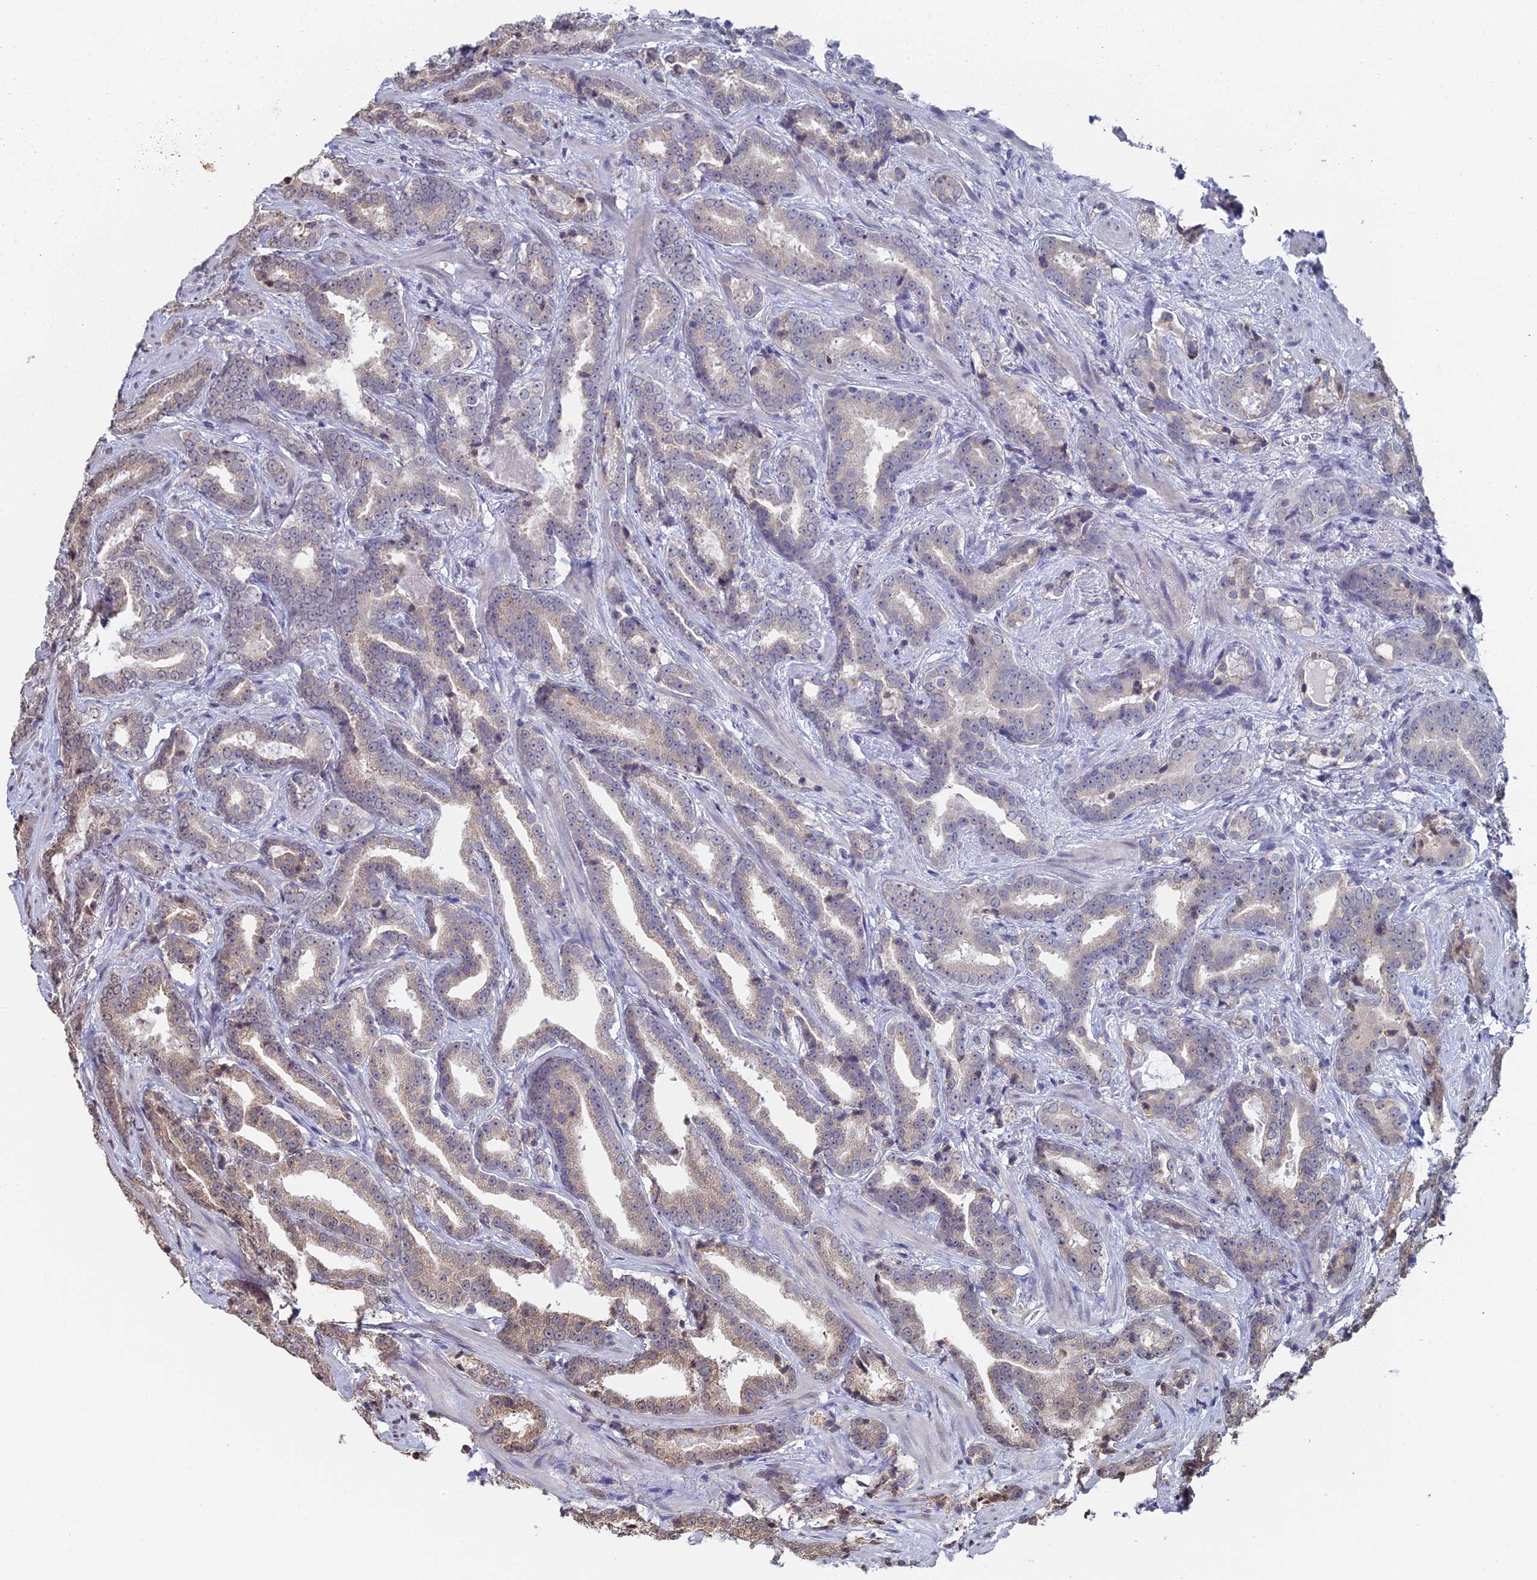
{"staining": {"intensity": "weak", "quantity": "25%-75%", "location": "cytoplasmic/membranous"}, "tissue": "prostate cancer", "cell_type": "Tumor cells", "image_type": "cancer", "snomed": [{"axis": "morphology", "description": "Adenocarcinoma, Low grade"}, {"axis": "topography", "description": "Prostate"}], "caption": "This is an image of IHC staining of prostate cancer (low-grade adenocarcinoma), which shows weak positivity in the cytoplasmic/membranous of tumor cells.", "gene": "PRR22", "patient": {"sex": "male", "age": 58}}